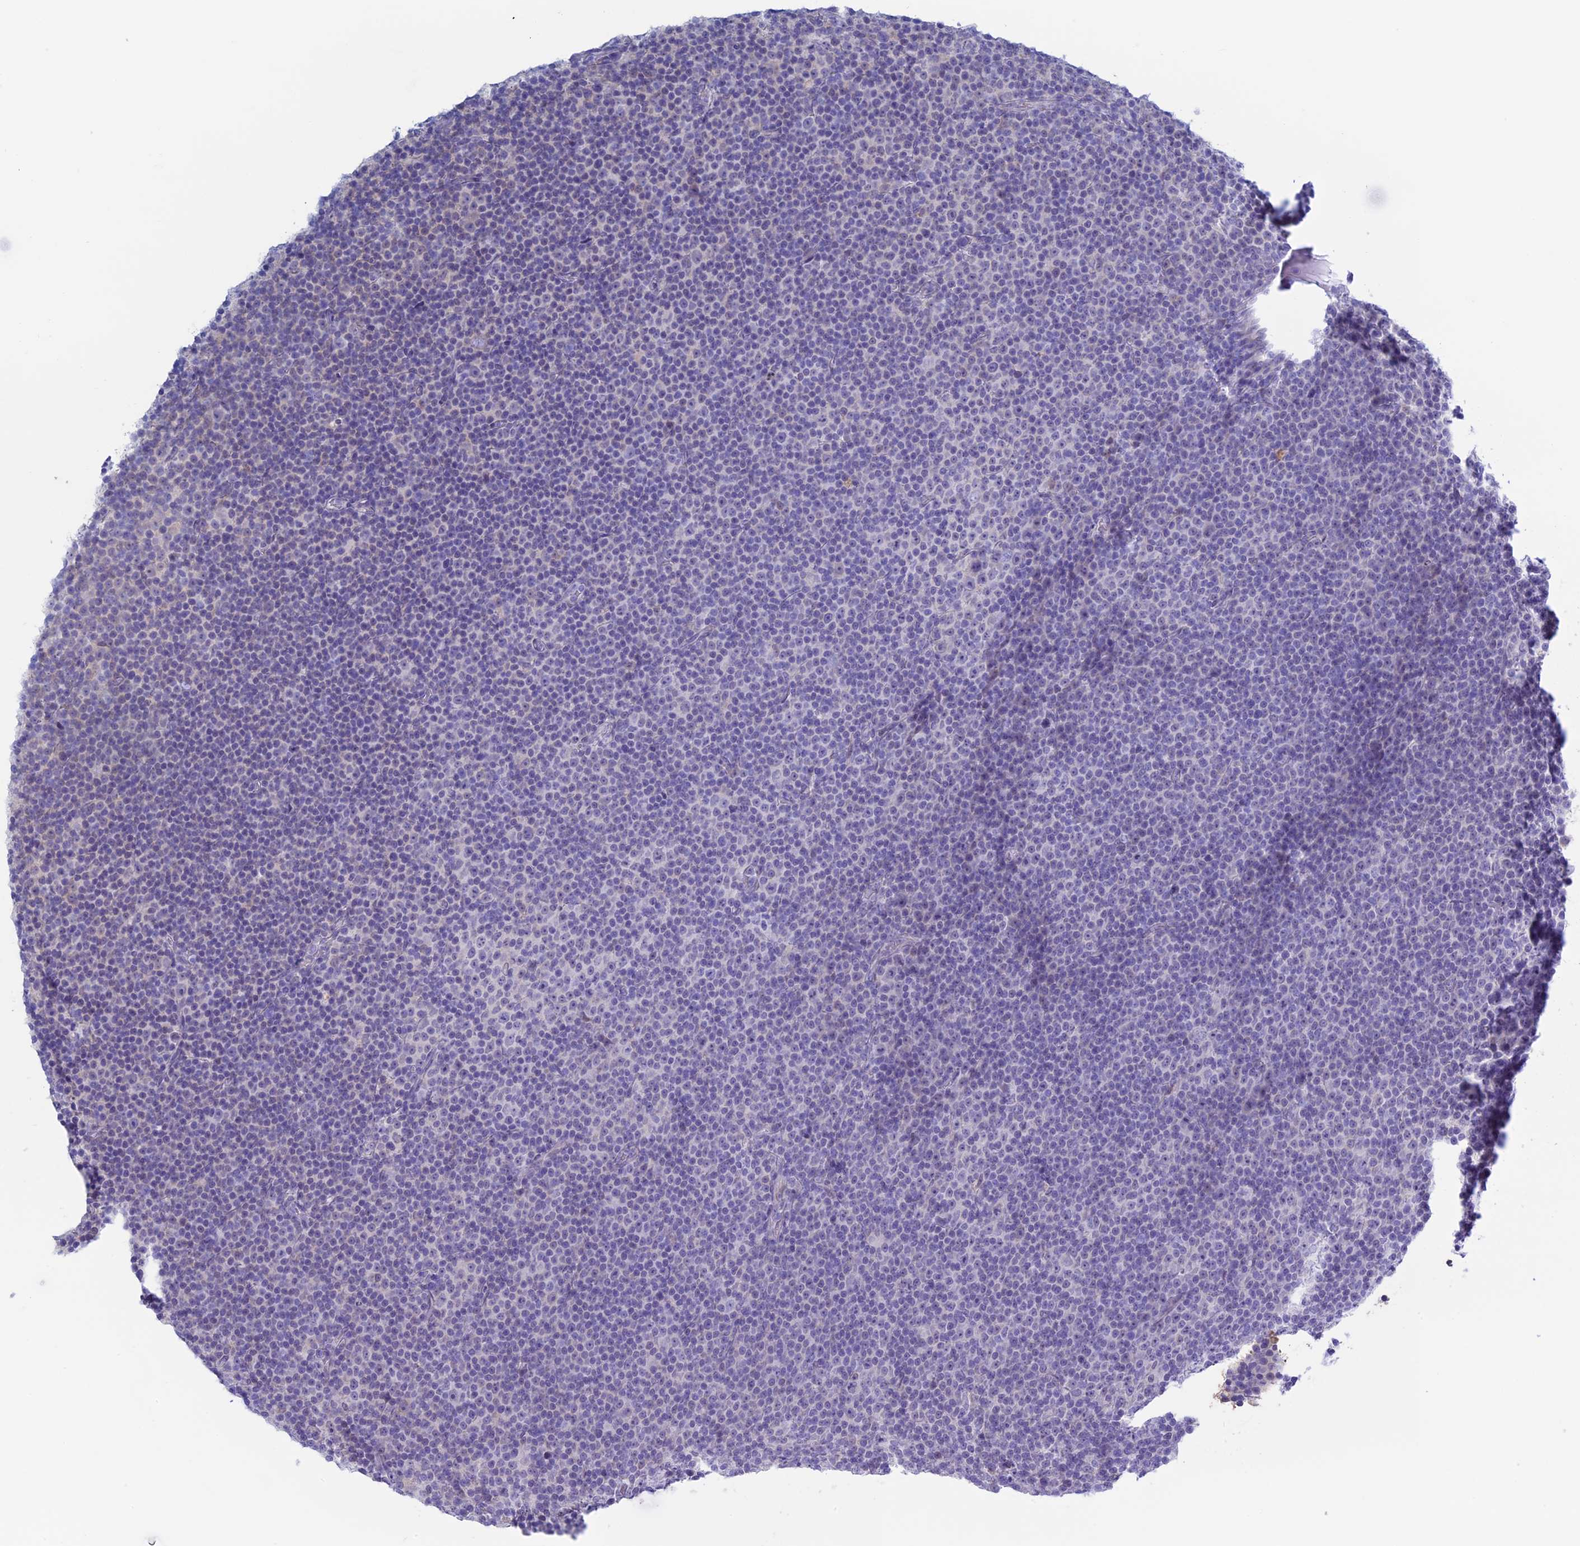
{"staining": {"intensity": "negative", "quantity": "none", "location": "none"}, "tissue": "lymphoma", "cell_type": "Tumor cells", "image_type": "cancer", "snomed": [{"axis": "morphology", "description": "Malignant lymphoma, non-Hodgkin's type, Low grade"}, {"axis": "topography", "description": "Lymph node"}], "caption": "Tumor cells show no significant expression in lymphoma.", "gene": "LHFPL2", "patient": {"sex": "female", "age": 67}}